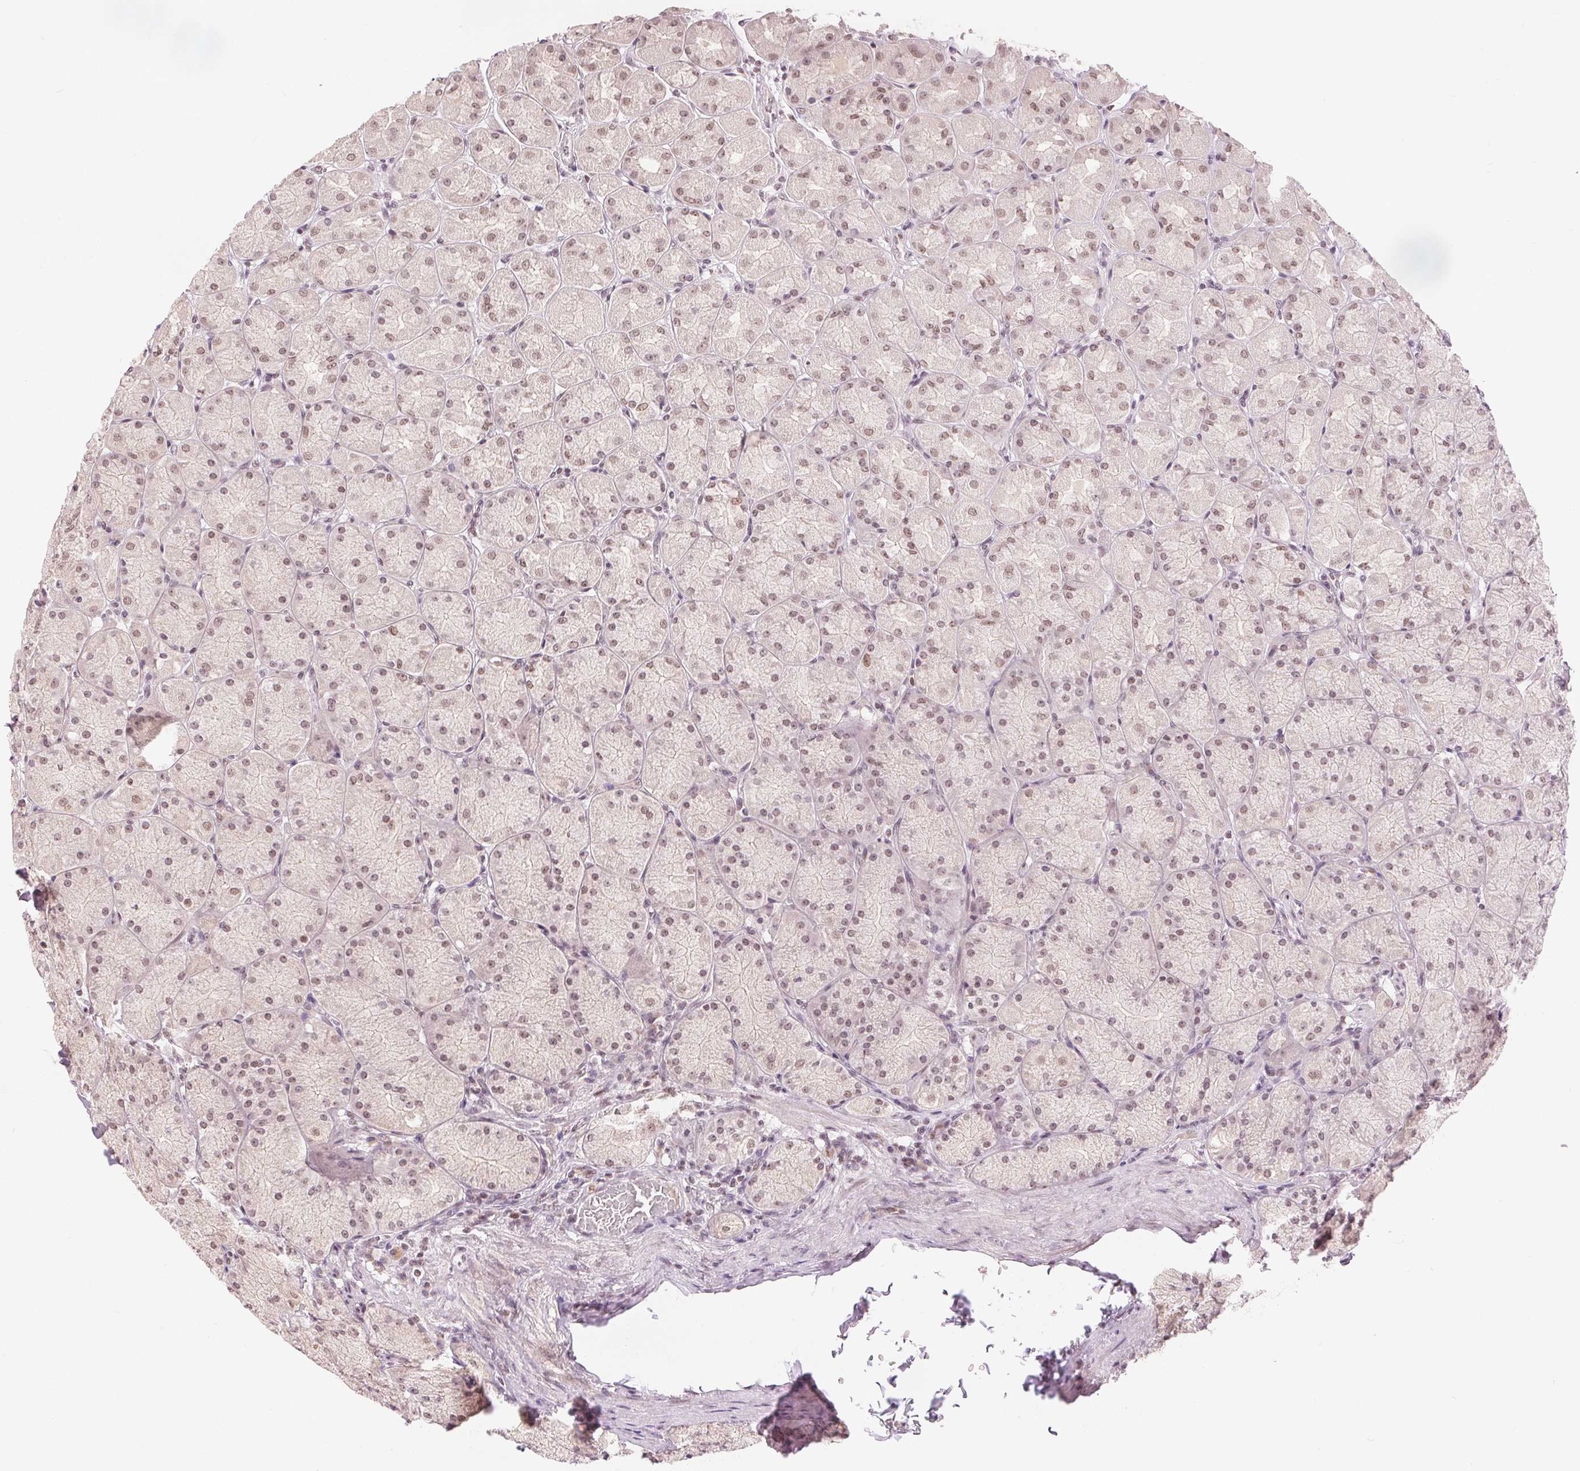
{"staining": {"intensity": "weak", "quantity": "25%-75%", "location": "nuclear"}, "tissue": "stomach", "cell_type": "Glandular cells", "image_type": "normal", "snomed": [{"axis": "morphology", "description": "Normal tissue, NOS"}, {"axis": "topography", "description": "Stomach, upper"}], "caption": "Stomach stained for a protein shows weak nuclear positivity in glandular cells. The protein of interest is stained brown, and the nuclei are stained in blue (DAB (3,3'-diaminobenzidine) IHC with brightfield microscopy, high magnification).", "gene": "DEK", "patient": {"sex": "female", "age": 56}}